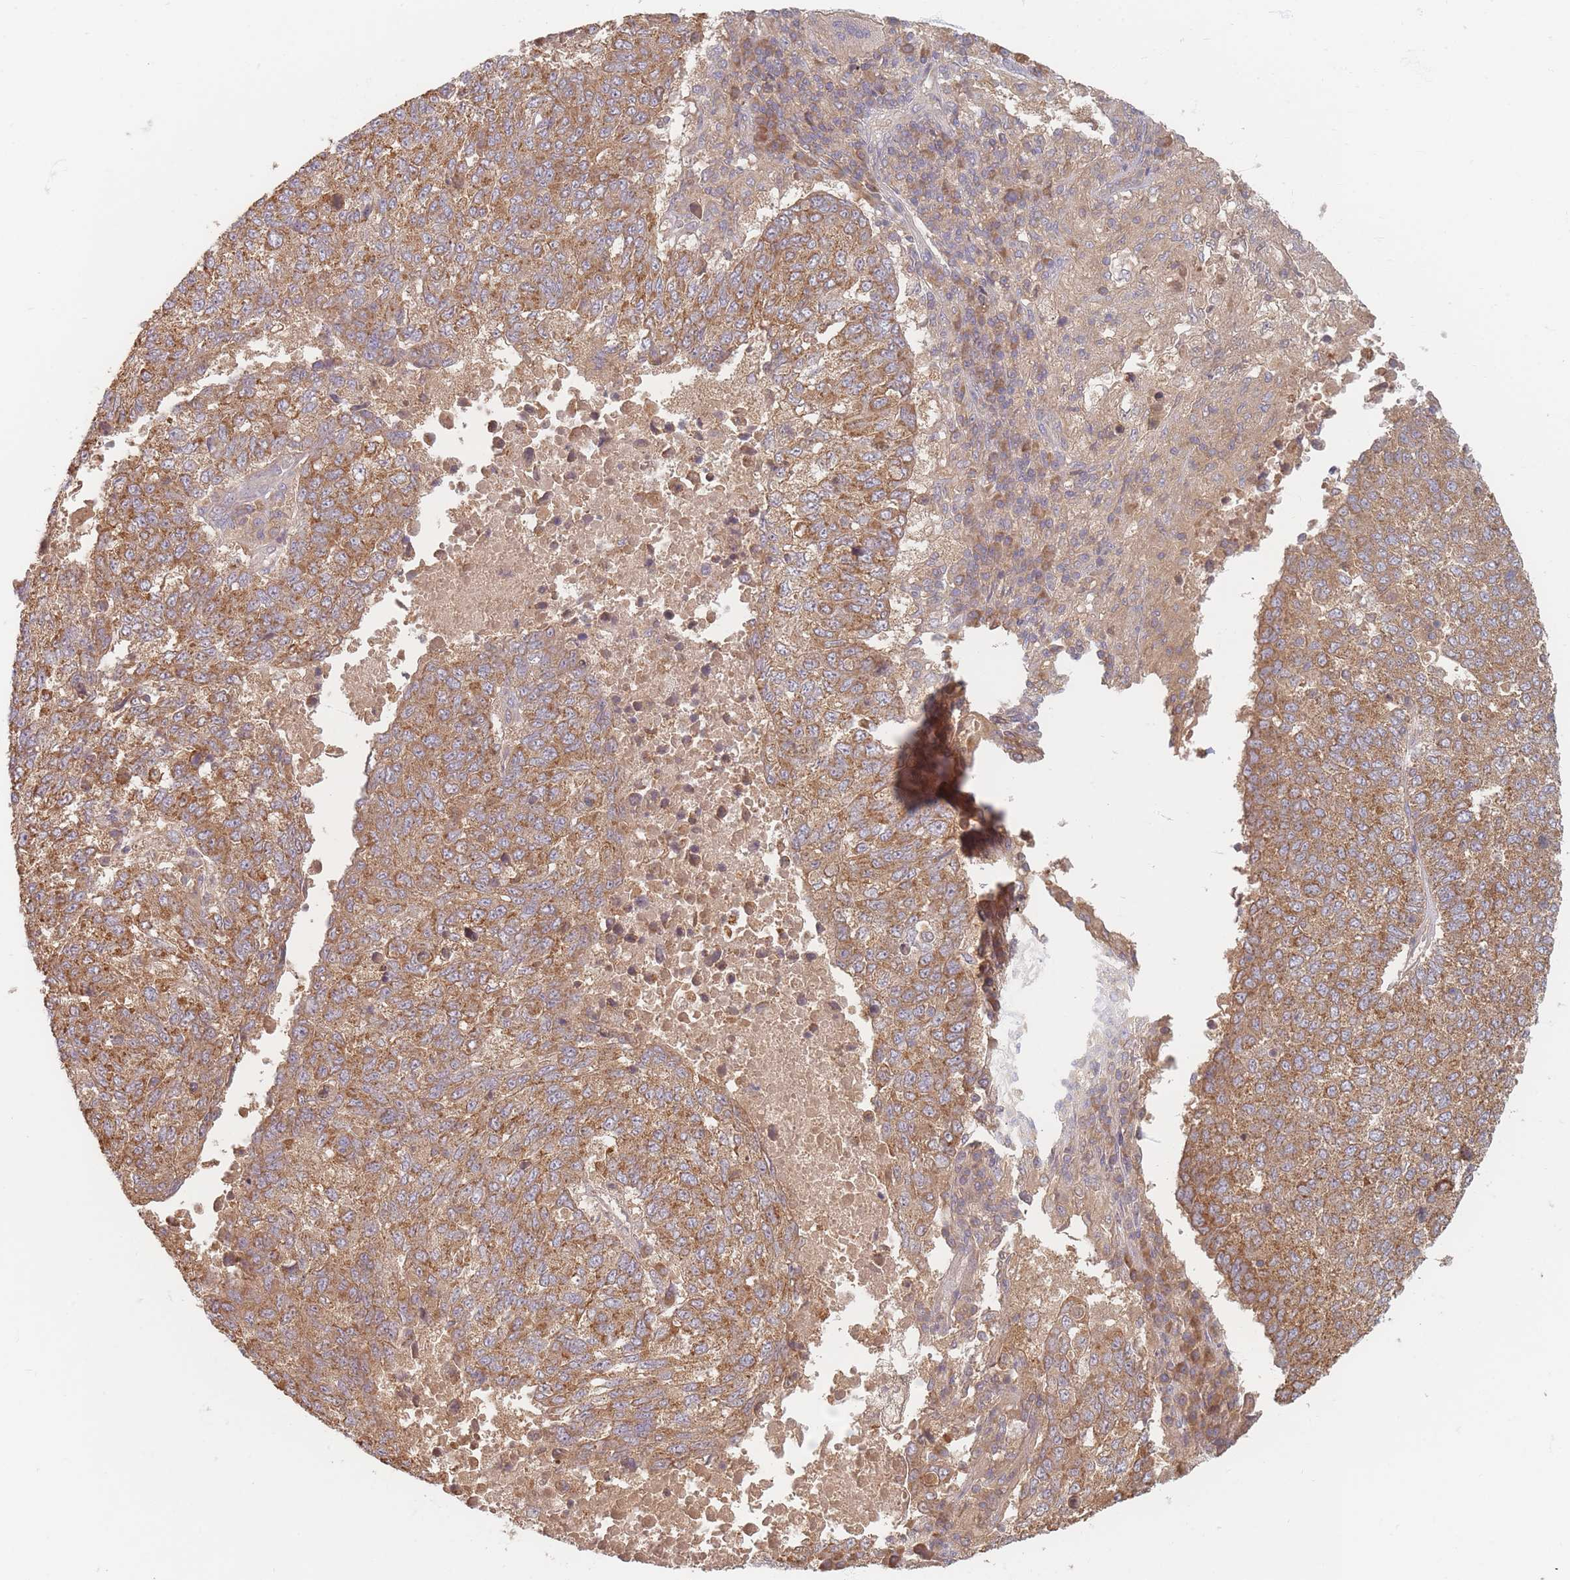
{"staining": {"intensity": "moderate", "quantity": ">75%", "location": "cytoplasmic/membranous"}, "tissue": "lung cancer", "cell_type": "Tumor cells", "image_type": "cancer", "snomed": [{"axis": "morphology", "description": "Squamous cell carcinoma, NOS"}, {"axis": "topography", "description": "Lung"}], "caption": "Lung cancer stained for a protein exhibits moderate cytoplasmic/membranous positivity in tumor cells. The protein of interest is stained brown, and the nuclei are stained in blue (DAB (3,3'-diaminobenzidine) IHC with brightfield microscopy, high magnification).", "gene": "SLC35F3", "patient": {"sex": "male", "age": 73}}